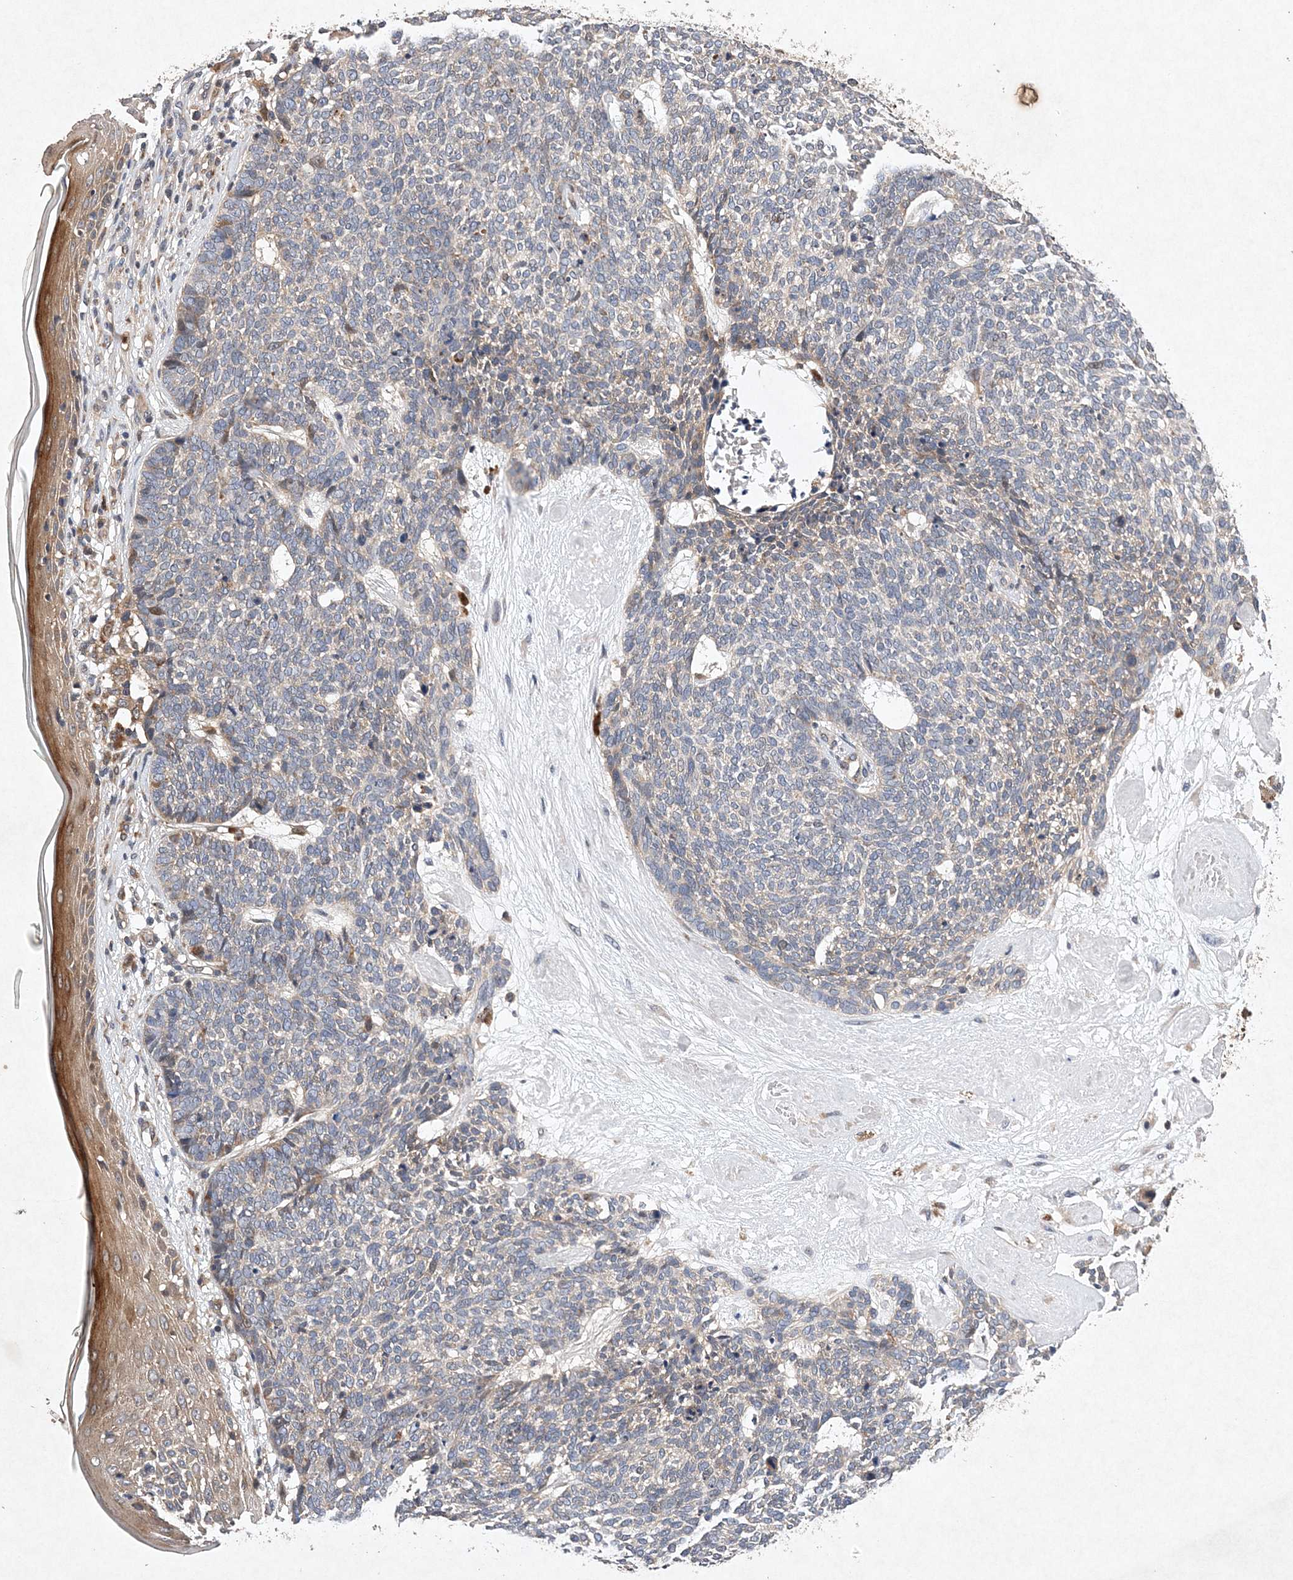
{"staining": {"intensity": "negative", "quantity": "none", "location": "none"}, "tissue": "skin cancer", "cell_type": "Tumor cells", "image_type": "cancer", "snomed": [{"axis": "morphology", "description": "Basal cell carcinoma"}, {"axis": "topography", "description": "Skin"}], "caption": "Human skin basal cell carcinoma stained for a protein using immunohistochemistry (IHC) shows no staining in tumor cells.", "gene": "PROSER1", "patient": {"sex": "female", "age": 84}}